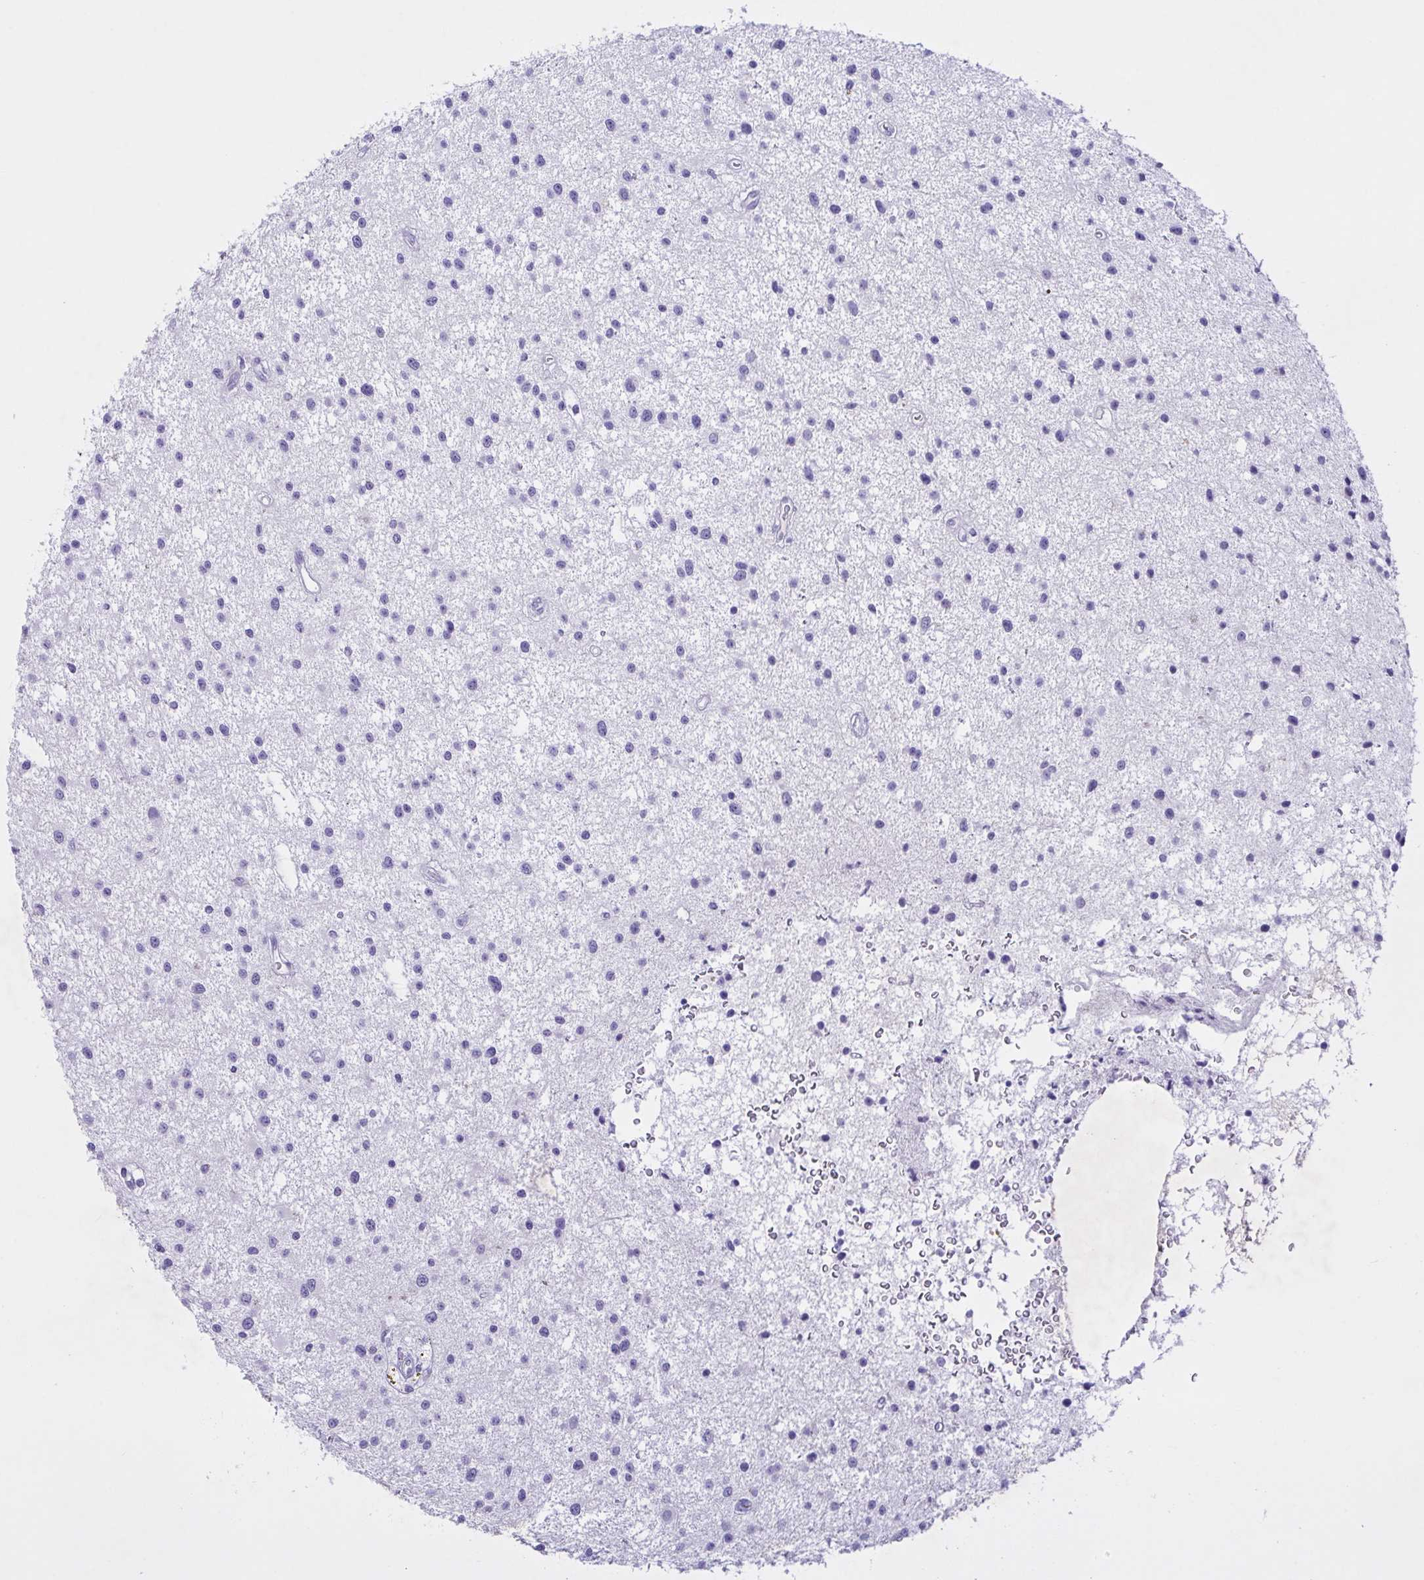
{"staining": {"intensity": "negative", "quantity": "none", "location": "none"}, "tissue": "glioma", "cell_type": "Tumor cells", "image_type": "cancer", "snomed": [{"axis": "morphology", "description": "Glioma, malignant, Low grade"}, {"axis": "topography", "description": "Brain"}], "caption": "The micrograph exhibits no staining of tumor cells in malignant glioma (low-grade).", "gene": "FAM86B1", "patient": {"sex": "male", "age": 43}}